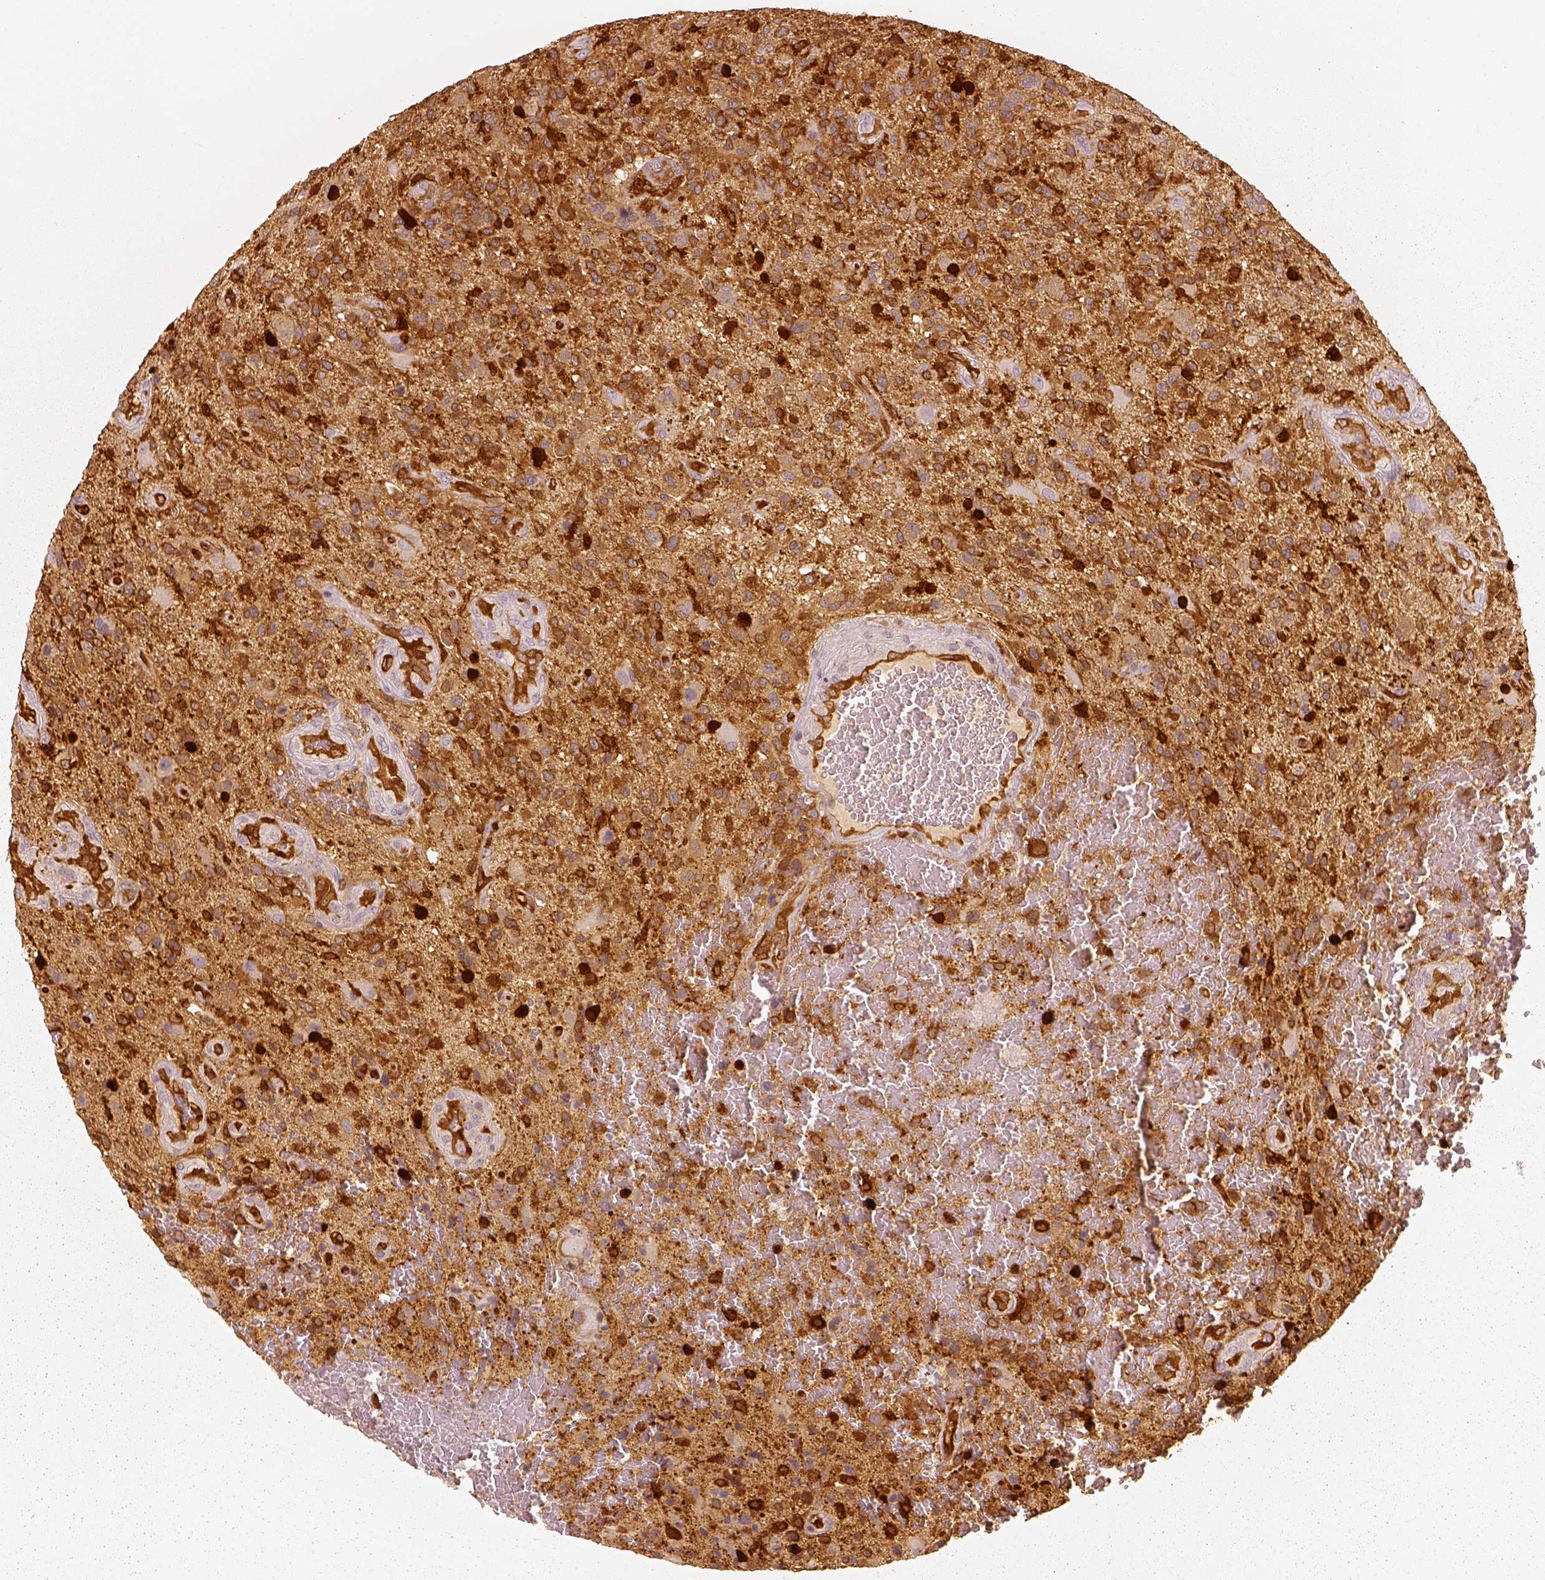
{"staining": {"intensity": "moderate", "quantity": ">75%", "location": "cytoplasmic/membranous"}, "tissue": "glioma", "cell_type": "Tumor cells", "image_type": "cancer", "snomed": [{"axis": "morphology", "description": "Glioma, malignant, High grade"}, {"axis": "topography", "description": "Brain"}], "caption": "An immunohistochemistry (IHC) histopathology image of tumor tissue is shown. Protein staining in brown shows moderate cytoplasmic/membranous positivity in glioma within tumor cells.", "gene": "FSCN1", "patient": {"sex": "male", "age": 47}}